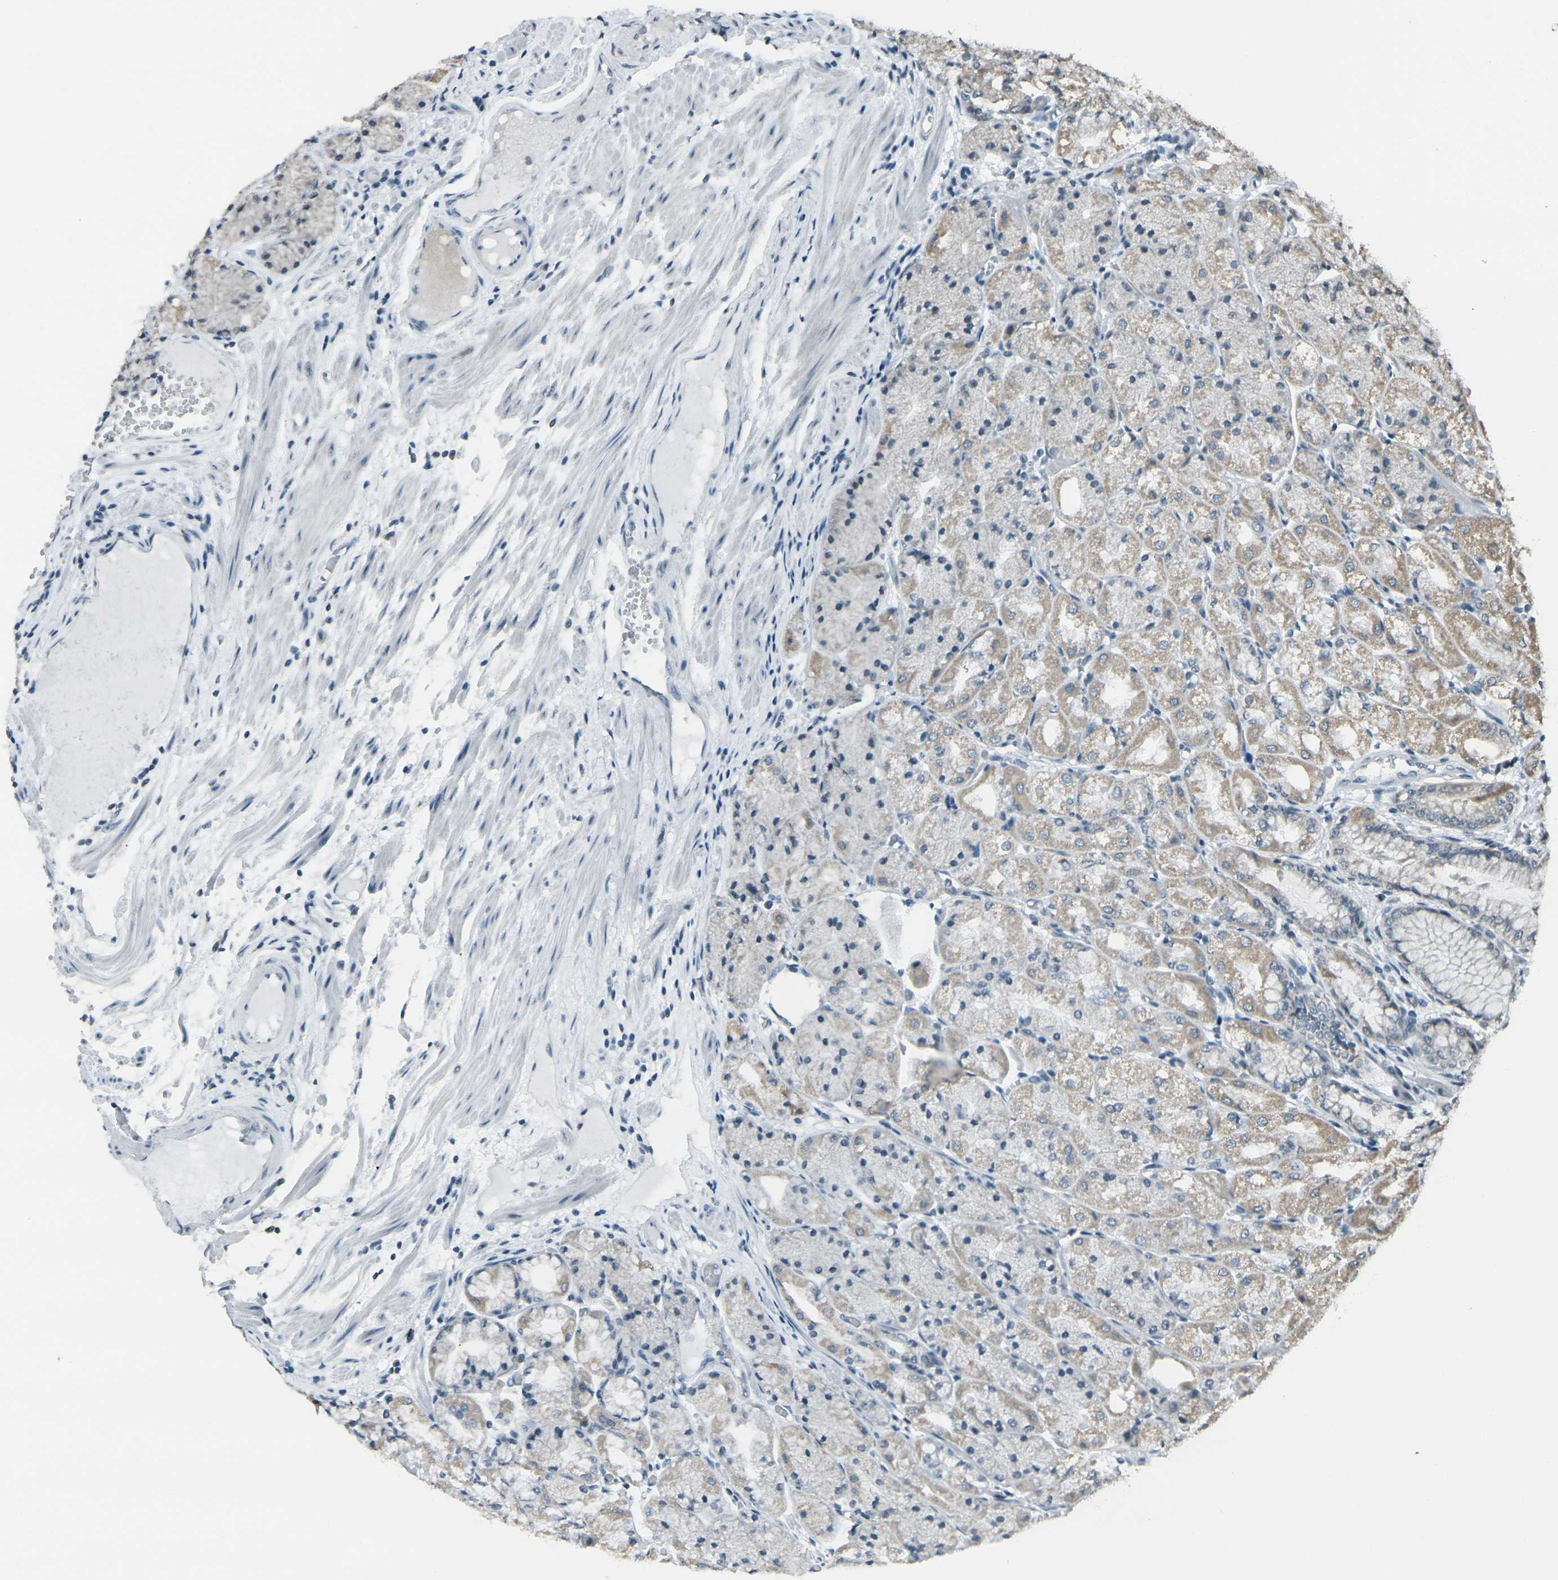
{"staining": {"intensity": "weak", "quantity": "25%-75%", "location": "cytoplasmic/membranous"}, "tissue": "stomach", "cell_type": "Glandular cells", "image_type": "normal", "snomed": [{"axis": "morphology", "description": "Normal tissue, NOS"}, {"axis": "topography", "description": "Stomach, upper"}], "caption": "This photomicrograph exhibits unremarkable stomach stained with immunohistochemistry (IHC) to label a protein in brown. The cytoplasmic/membranous of glandular cells show weak positivity for the protein. Nuclei are counter-stained blue.", "gene": "H2BC1", "patient": {"sex": "male", "age": 72}}